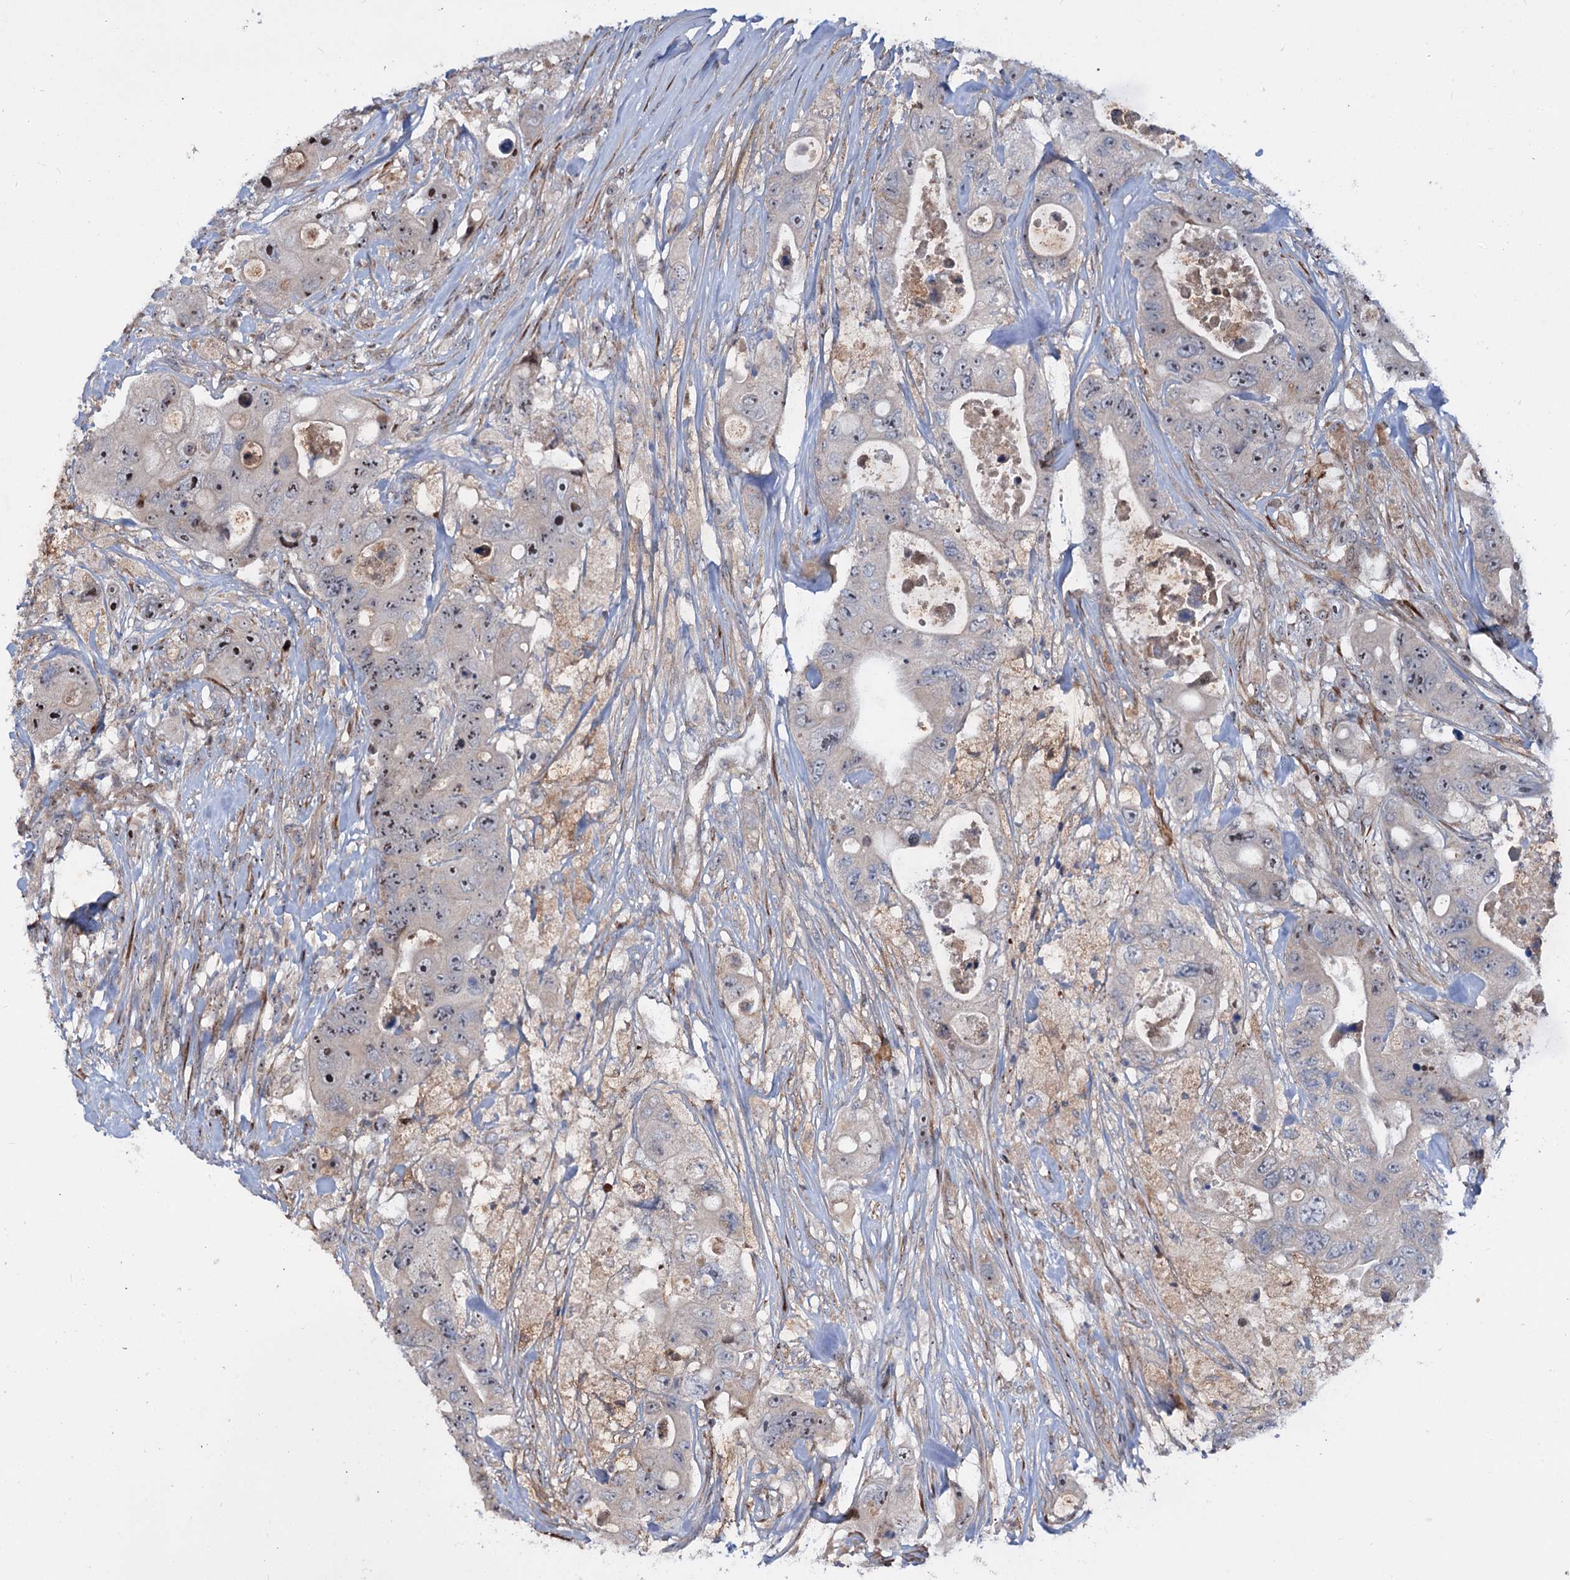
{"staining": {"intensity": "moderate", "quantity": "25%-75%", "location": "nuclear"}, "tissue": "colorectal cancer", "cell_type": "Tumor cells", "image_type": "cancer", "snomed": [{"axis": "morphology", "description": "Adenocarcinoma, NOS"}, {"axis": "topography", "description": "Colon"}], "caption": "Colorectal cancer was stained to show a protein in brown. There is medium levels of moderate nuclear staining in approximately 25%-75% of tumor cells.", "gene": "PTDSS2", "patient": {"sex": "female", "age": 46}}